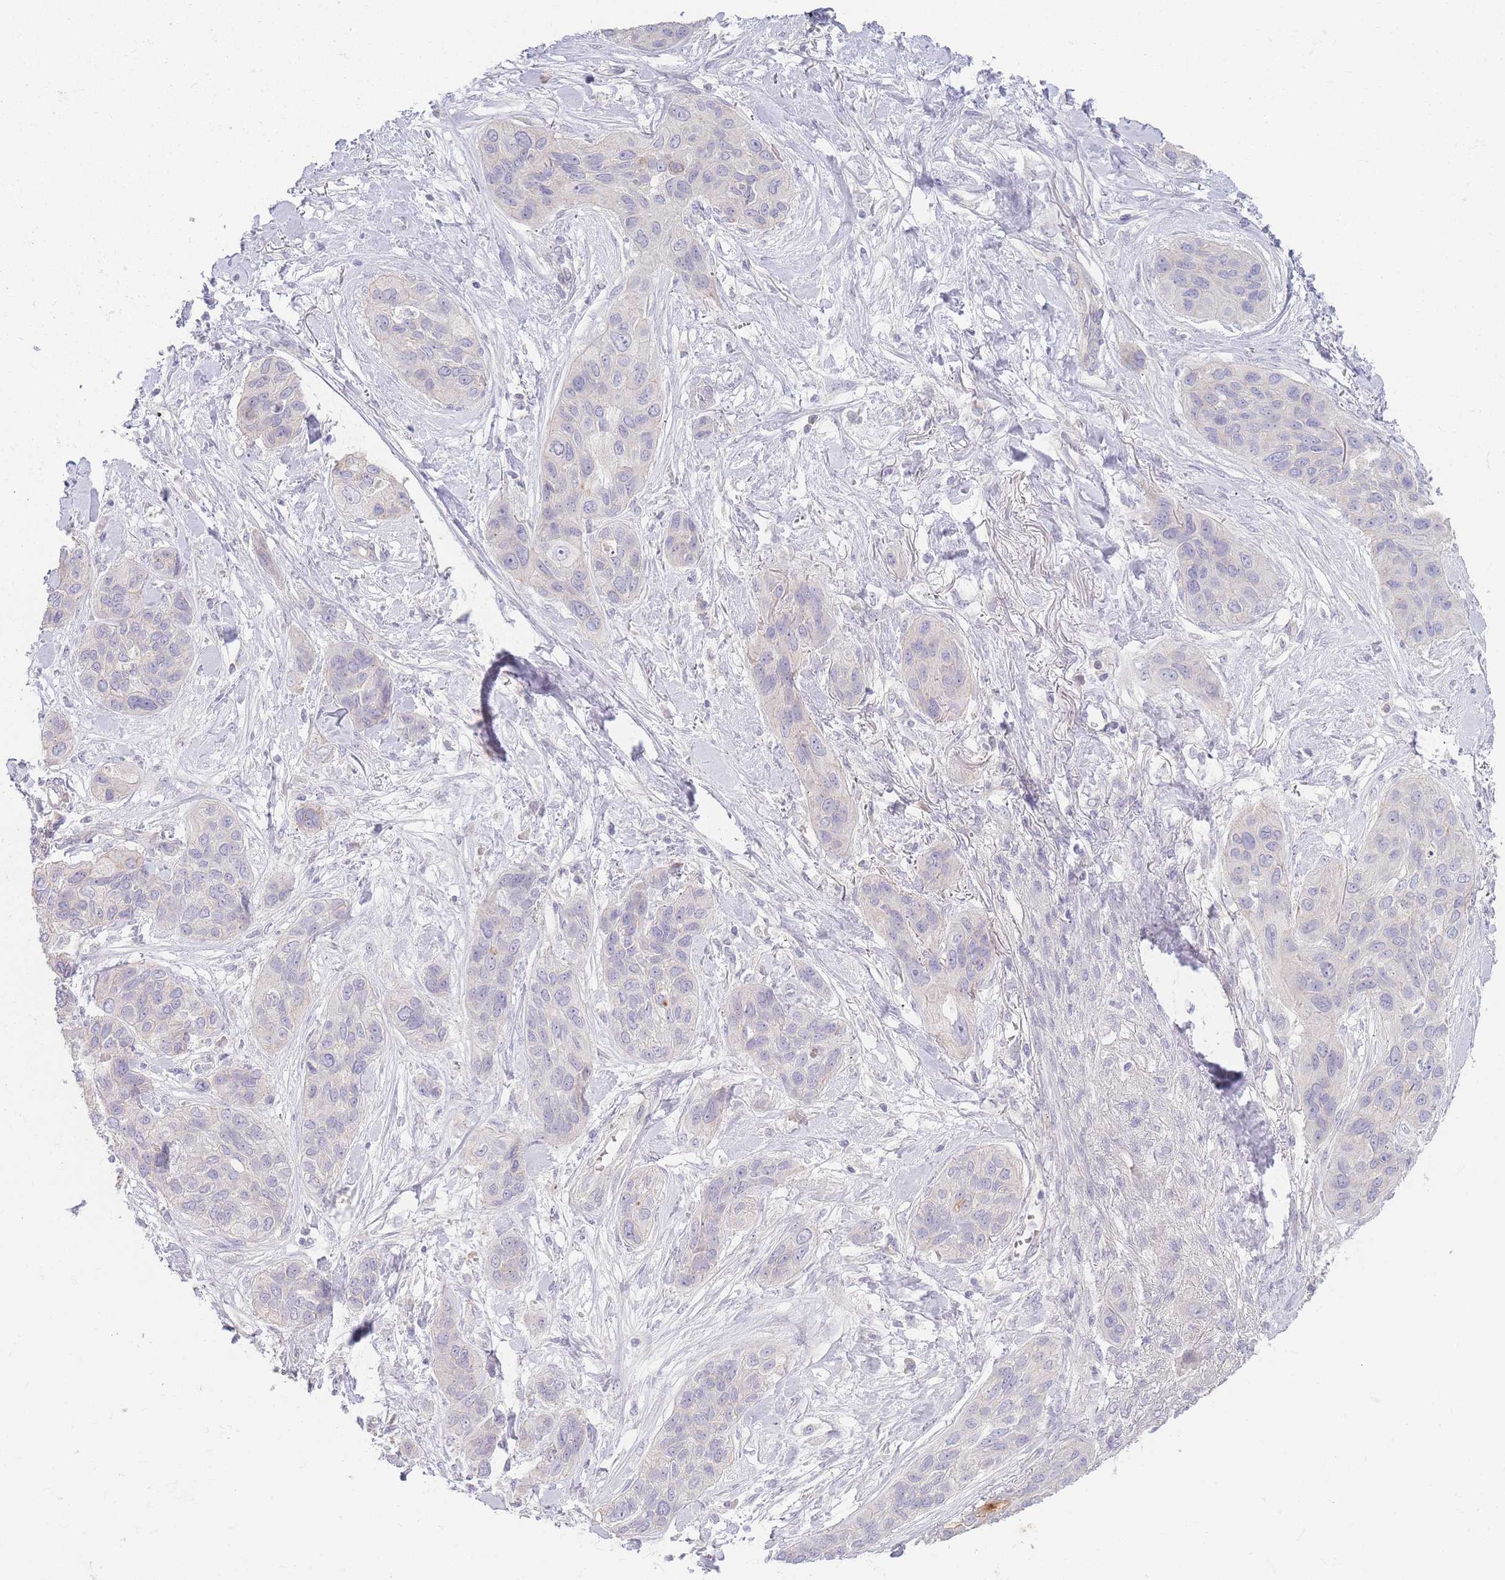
{"staining": {"intensity": "negative", "quantity": "none", "location": "none"}, "tissue": "lung cancer", "cell_type": "Tumor cells", "image_type": "cancer", "snomed": [{"axis": "morphology", "description": "Squamous cell carcinoma, NOS"}, {"axis": "topography", "description": "Lung"}], "caption": "Immunohistochemistry of lung squamous cell carcinoma reveals no expression in tumor cells.", "gene": "SPHKAP", "patient": {"sex": "female", "age": 70}}